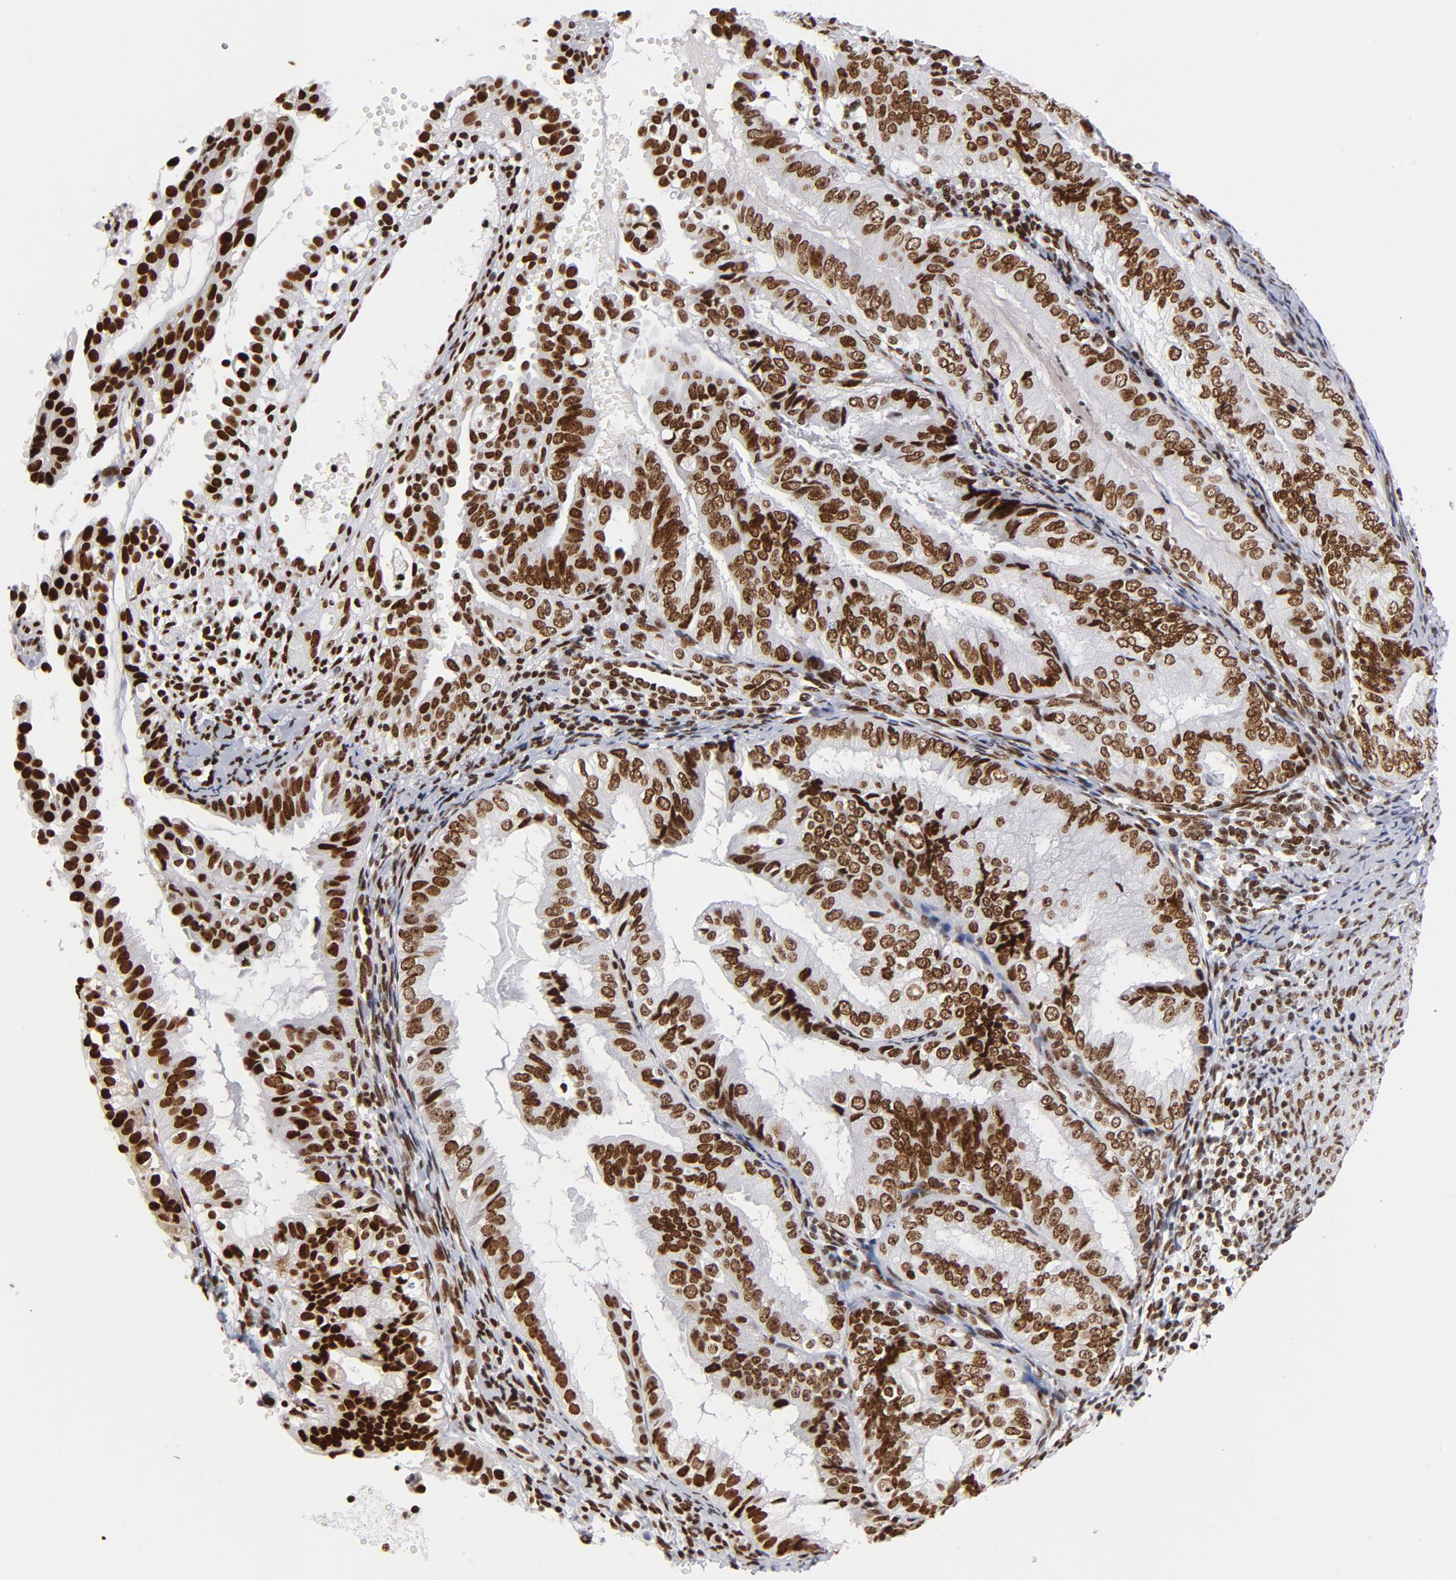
{"staining": {"intensity": "strong", "quantity": ">75%", "location": "nuclear"}, "tissue": "endometrial cancer", "cell_type": "Tumor cells", "image_type": "cancer", "snomed": [{"axis": "morphology", "description": "Adenocarcinoma, NOS"}, {"axis": "topography", "description": "Endometrium"}], "caption": "Strong nuclear expression for a protein is seen in about >75% of tumor cells of endometrial adenocarcinoma using IHC.", "gene": "TOP2B", "patient": {"sex": "female", "age": 66}}